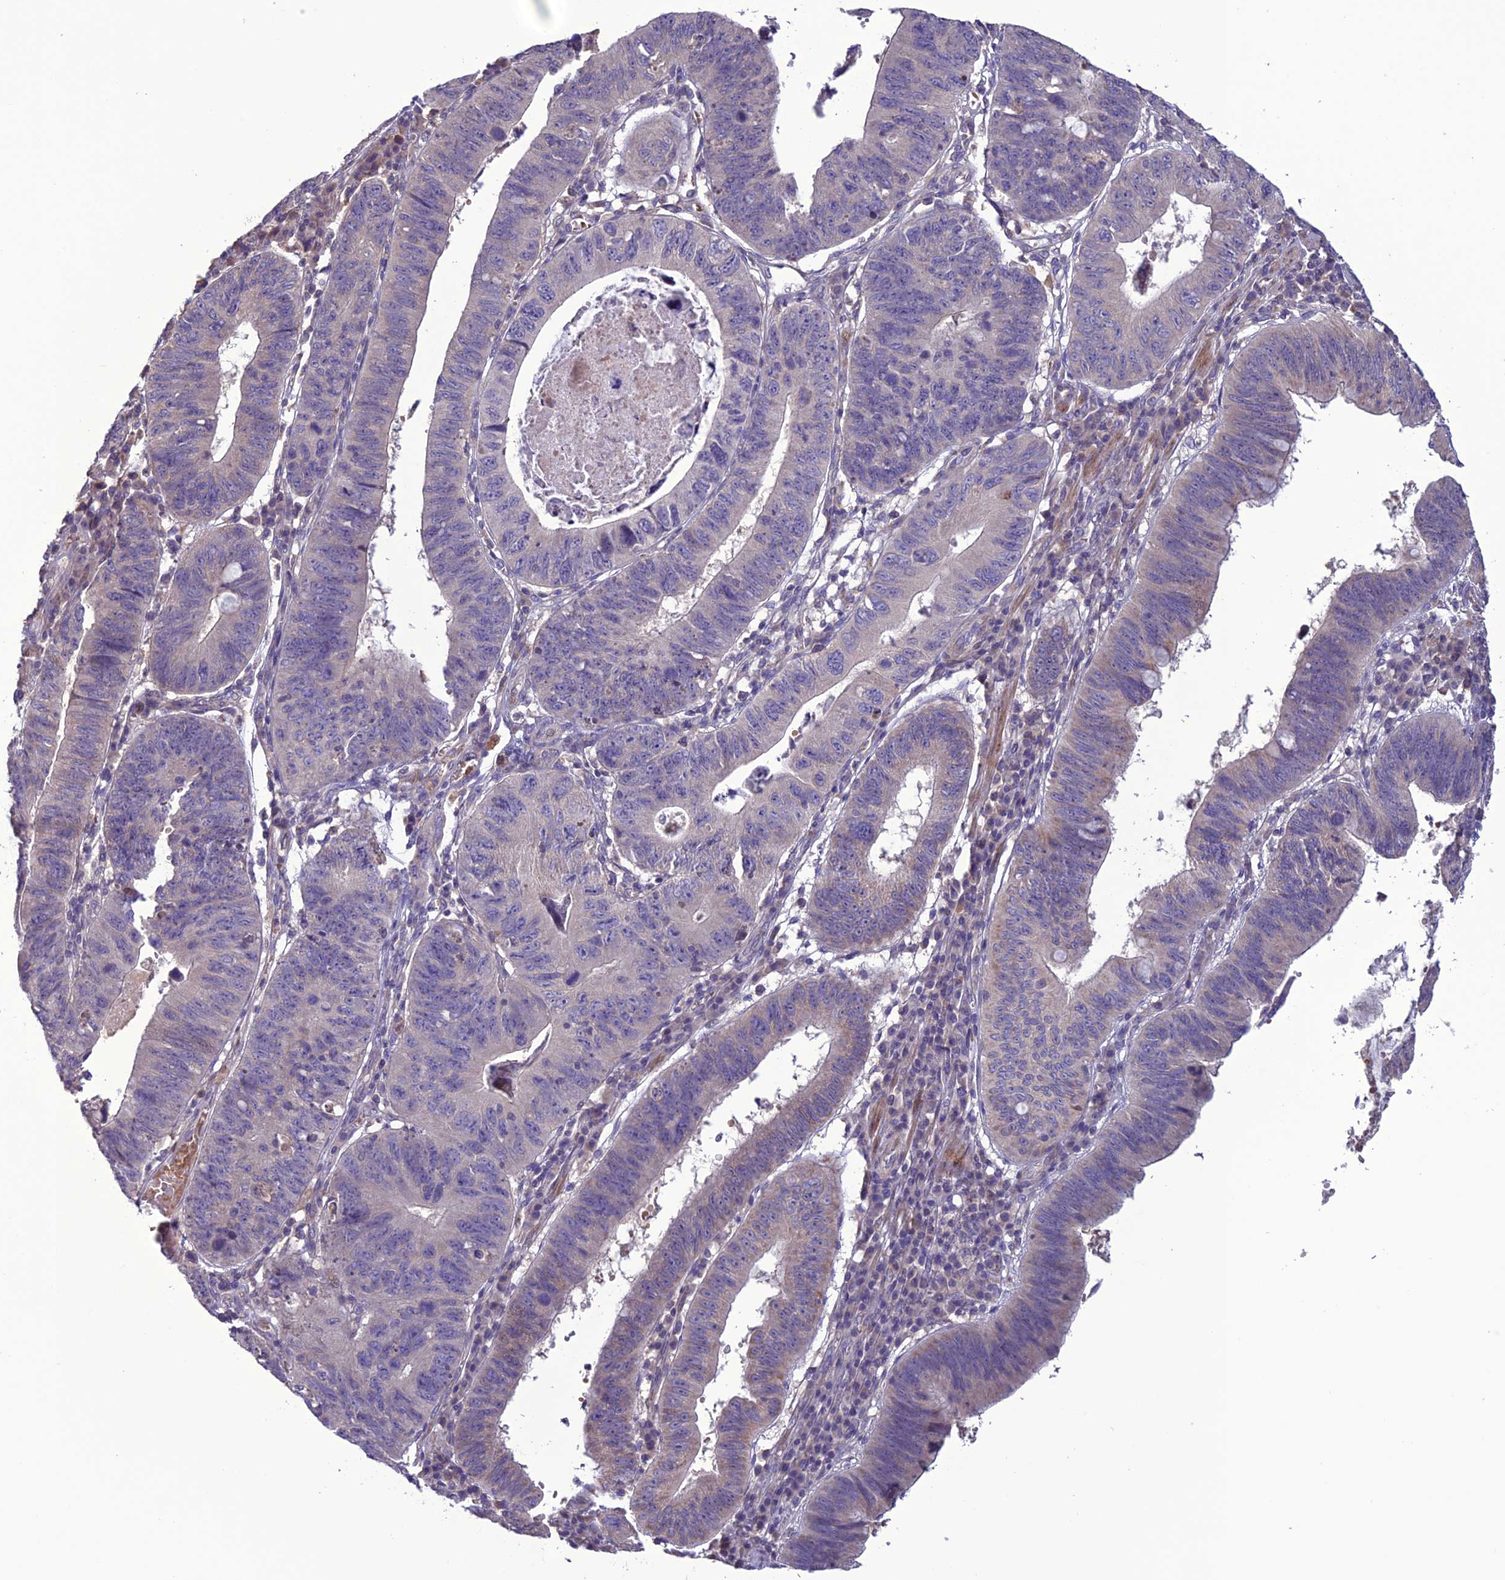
{"staining": {"intensity": "weak", "quantity": "<25%", "location": "cytoplasmic/membranous"}, "tissue": "stomach cancer", "cell_type": "Tumor cells", "image_type": "cancer", "snomed": [{"axis": "morphology", "description": "Adenocarcinoma, NOS"}, {"axis": "topography", "description": "Stomach"}], "caption": "The image shows no staining of tumor cells in adenocarcinoma (stomach).", "gene": "C2orf76", "patient": {"sex": "male", "age": 59}}